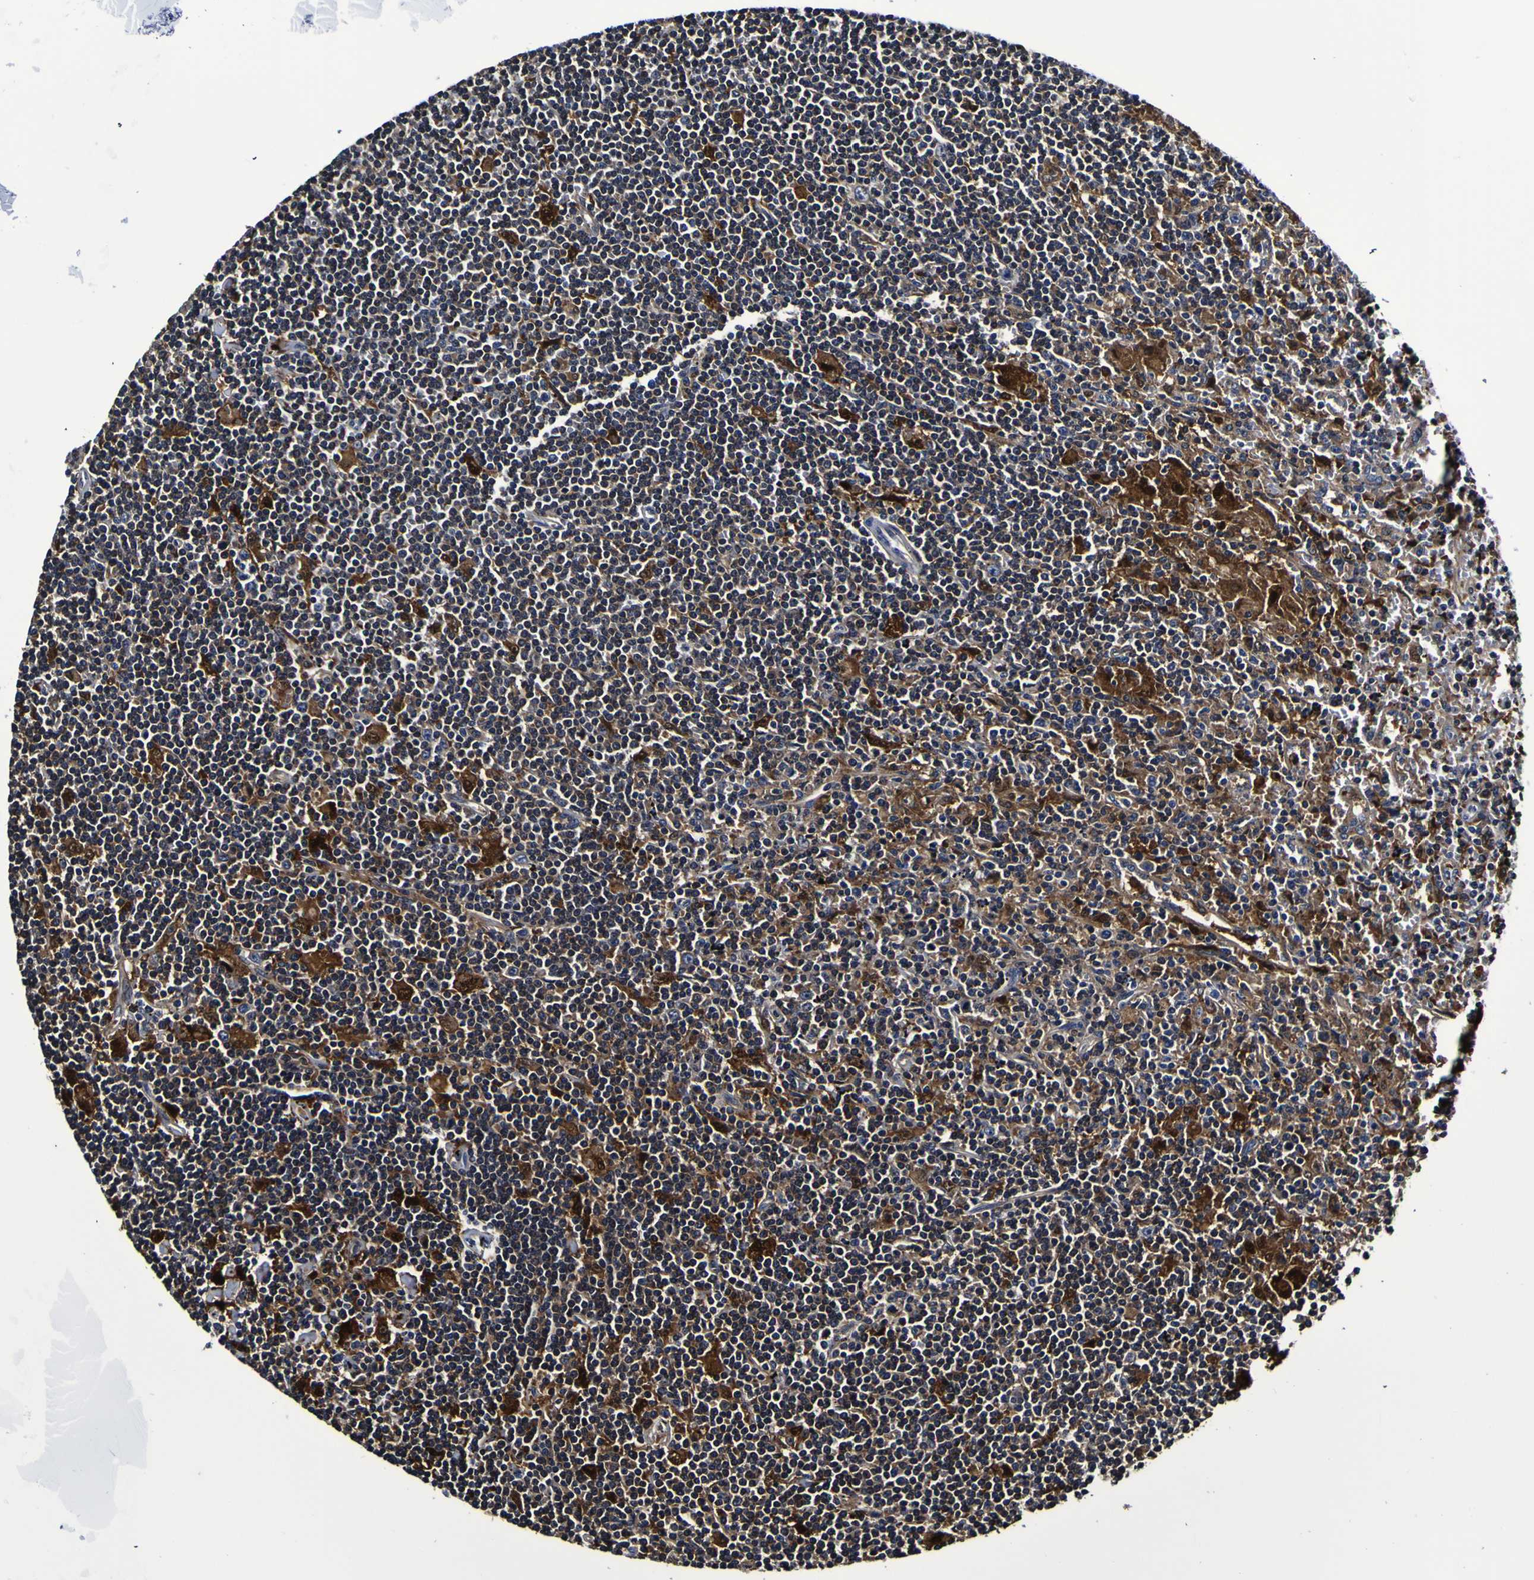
{"staining": {"intensity": "moderate", "quantity": "25%-75%", "location": "cytoplasmic/membranous"}, "tissue": "lymphoma", "cell_type": "Tumor cells", "image_type": "cancer", "snomed": [{"axis": "morphology", "description": "Malignant lymphoma, non-Hodgkin's type, Low grade"}, {"axis": "topography", "description": "Spleen"}], "caption": "Immunohistochemistry (IHC) (DAB) staining of lymphoma reveals moderate cytoplasmic/membranous protein staining in about 25%-75% of tumor cells.", "gene": "GPX1", "patient": {"sex": "male", "age": 76}}